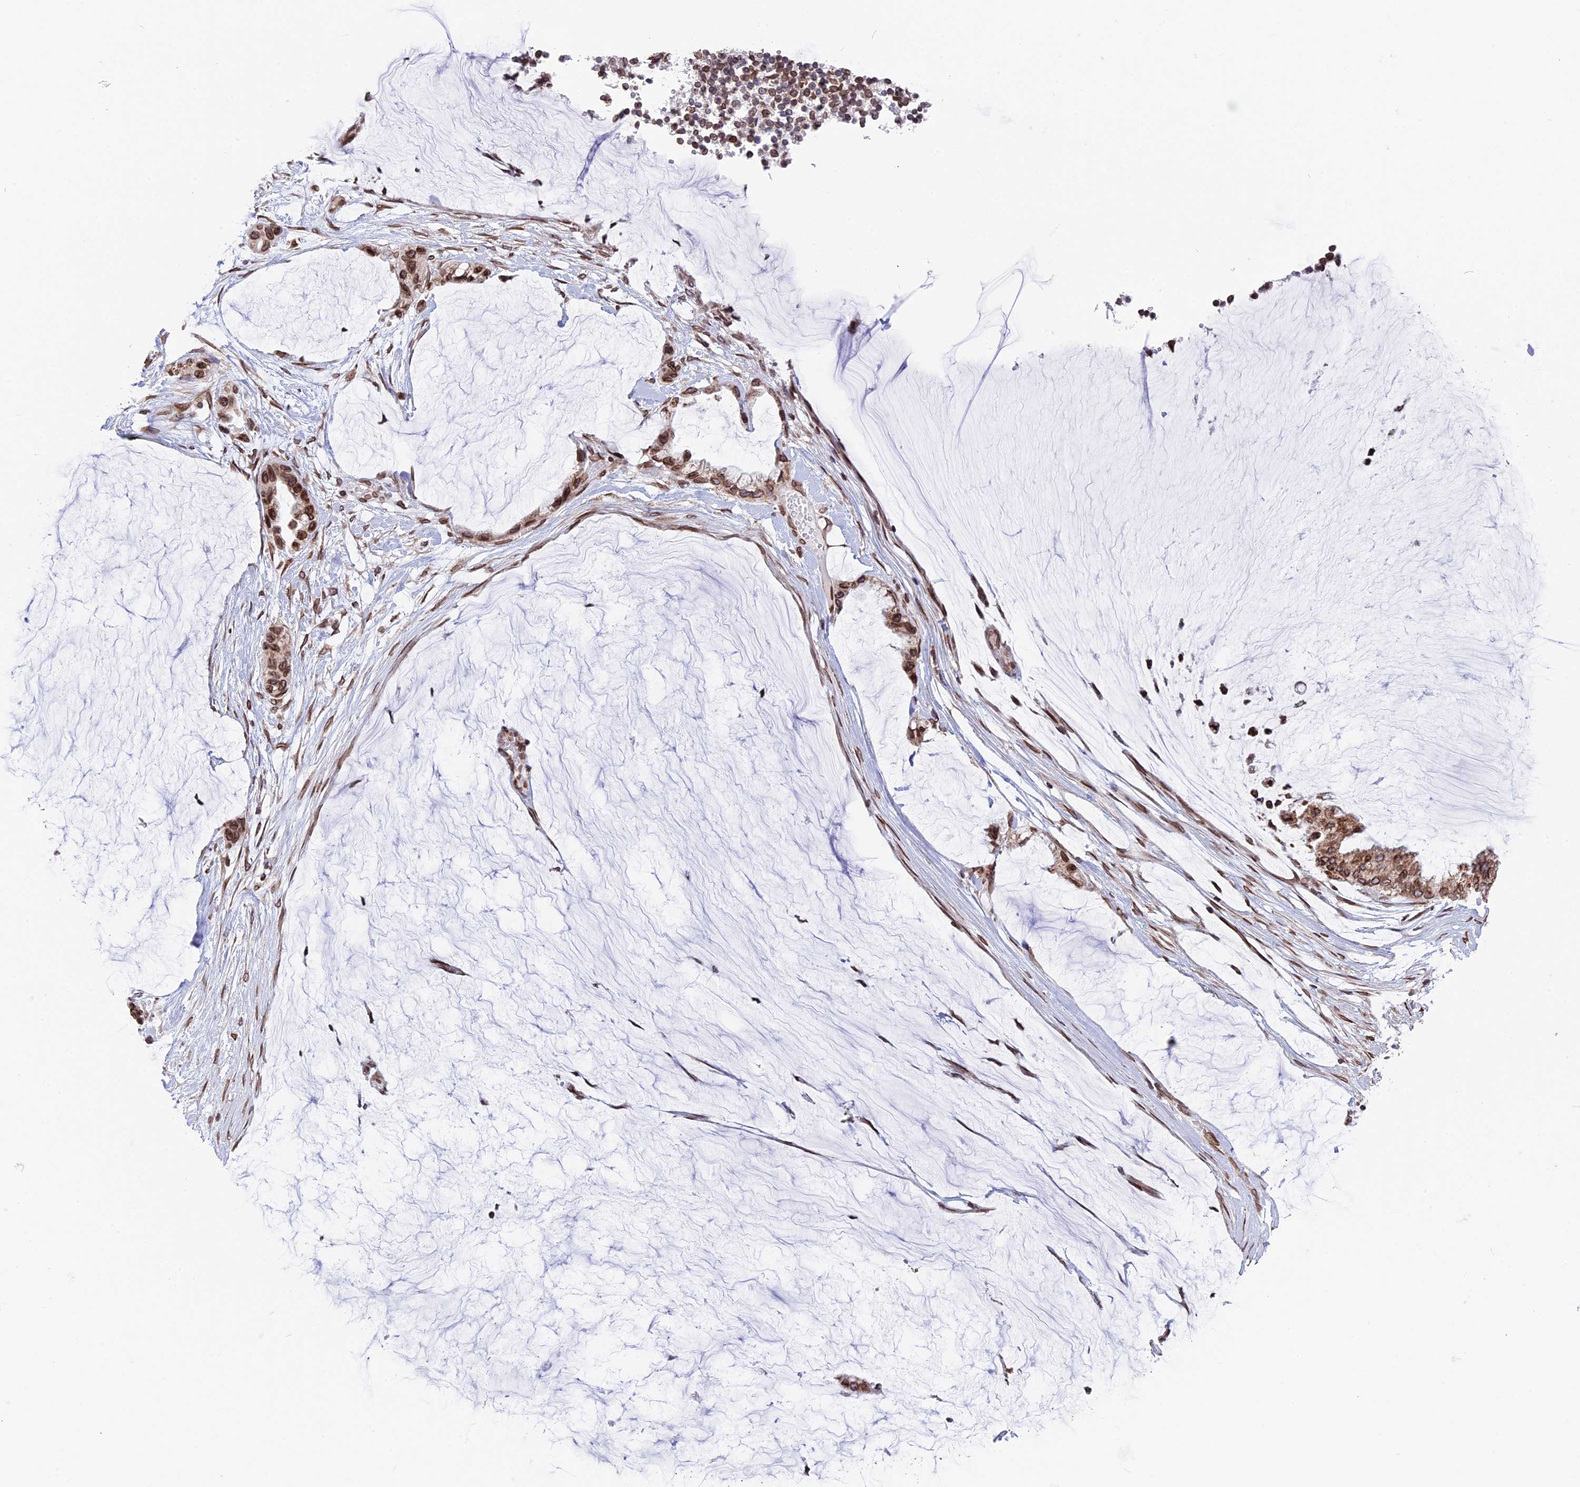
{"staining": {"intensity": "moderate", "quantity": ">75%", "location": "cytoplasmic/membranous,nuclear"}, "tissue": "ovarian cancer", "cell_type": "Tumor cells", "image_type": "cancer", "snomed": [{"axis": "morphology", "description": "Cystadenocarcinoma, mucinous, NOS"}, {"axis": "topography", "description": "Ovary"}], "caption": "Immunohistochemistry (DAB) staining of mucinous cystadenocarcinoma (ovarian) exhibits moderate cytoplasmic/membranous and nuclear protein staining in about >75% of tumor cells. The protein of interest is stained brown, and the nuclei are stained in blue (DAB (3,3'-diaminobenzidine) IHC with brightfield microscopy, high magnification).", "gene": "PTCHD4", "patient": {"sex": "female", "age": 39}}